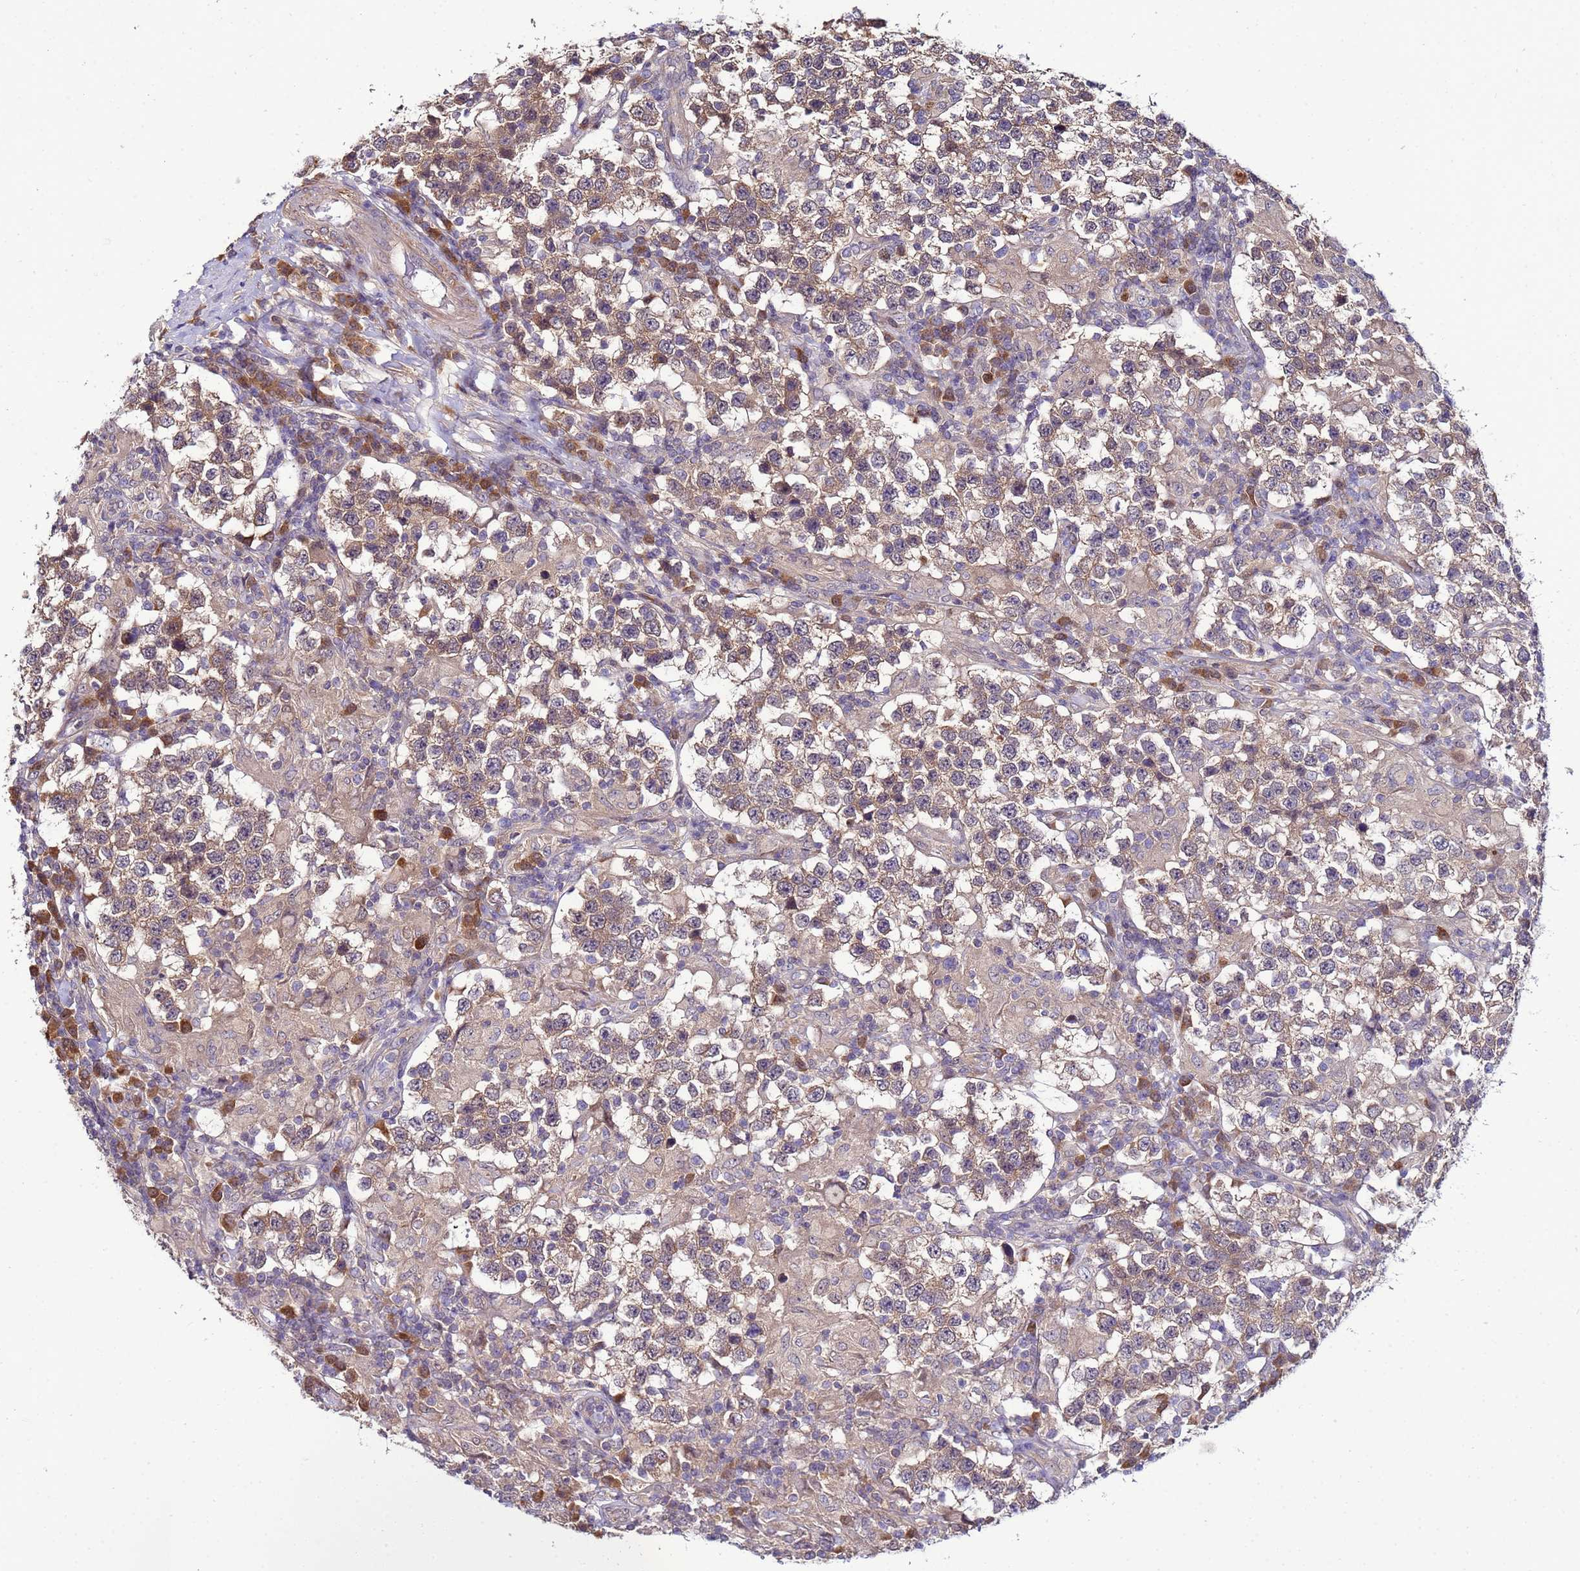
{"staining": {"intensity": "weak", "quantity": ">75%", "location": "cytoplasmic/membranous"}, "tissue": "testis cancer", "cell_type": "Tumor cells", "image_type": "cancer", "snomed": [{"axis": "morphology", "description": "Seminoma, NOS"}, {"axis": "morphology", "description": "Carcinoma, Embryonal, NOS"}, {"axis": "topography", "description": "Testis"}], "caption": "Weak cytoplasmic/membranous expression is present in approximately >75% of tumor cells in seminoma (testis).", "gene": "NAXE", "patient": {"sex": "male", "age": 41}}